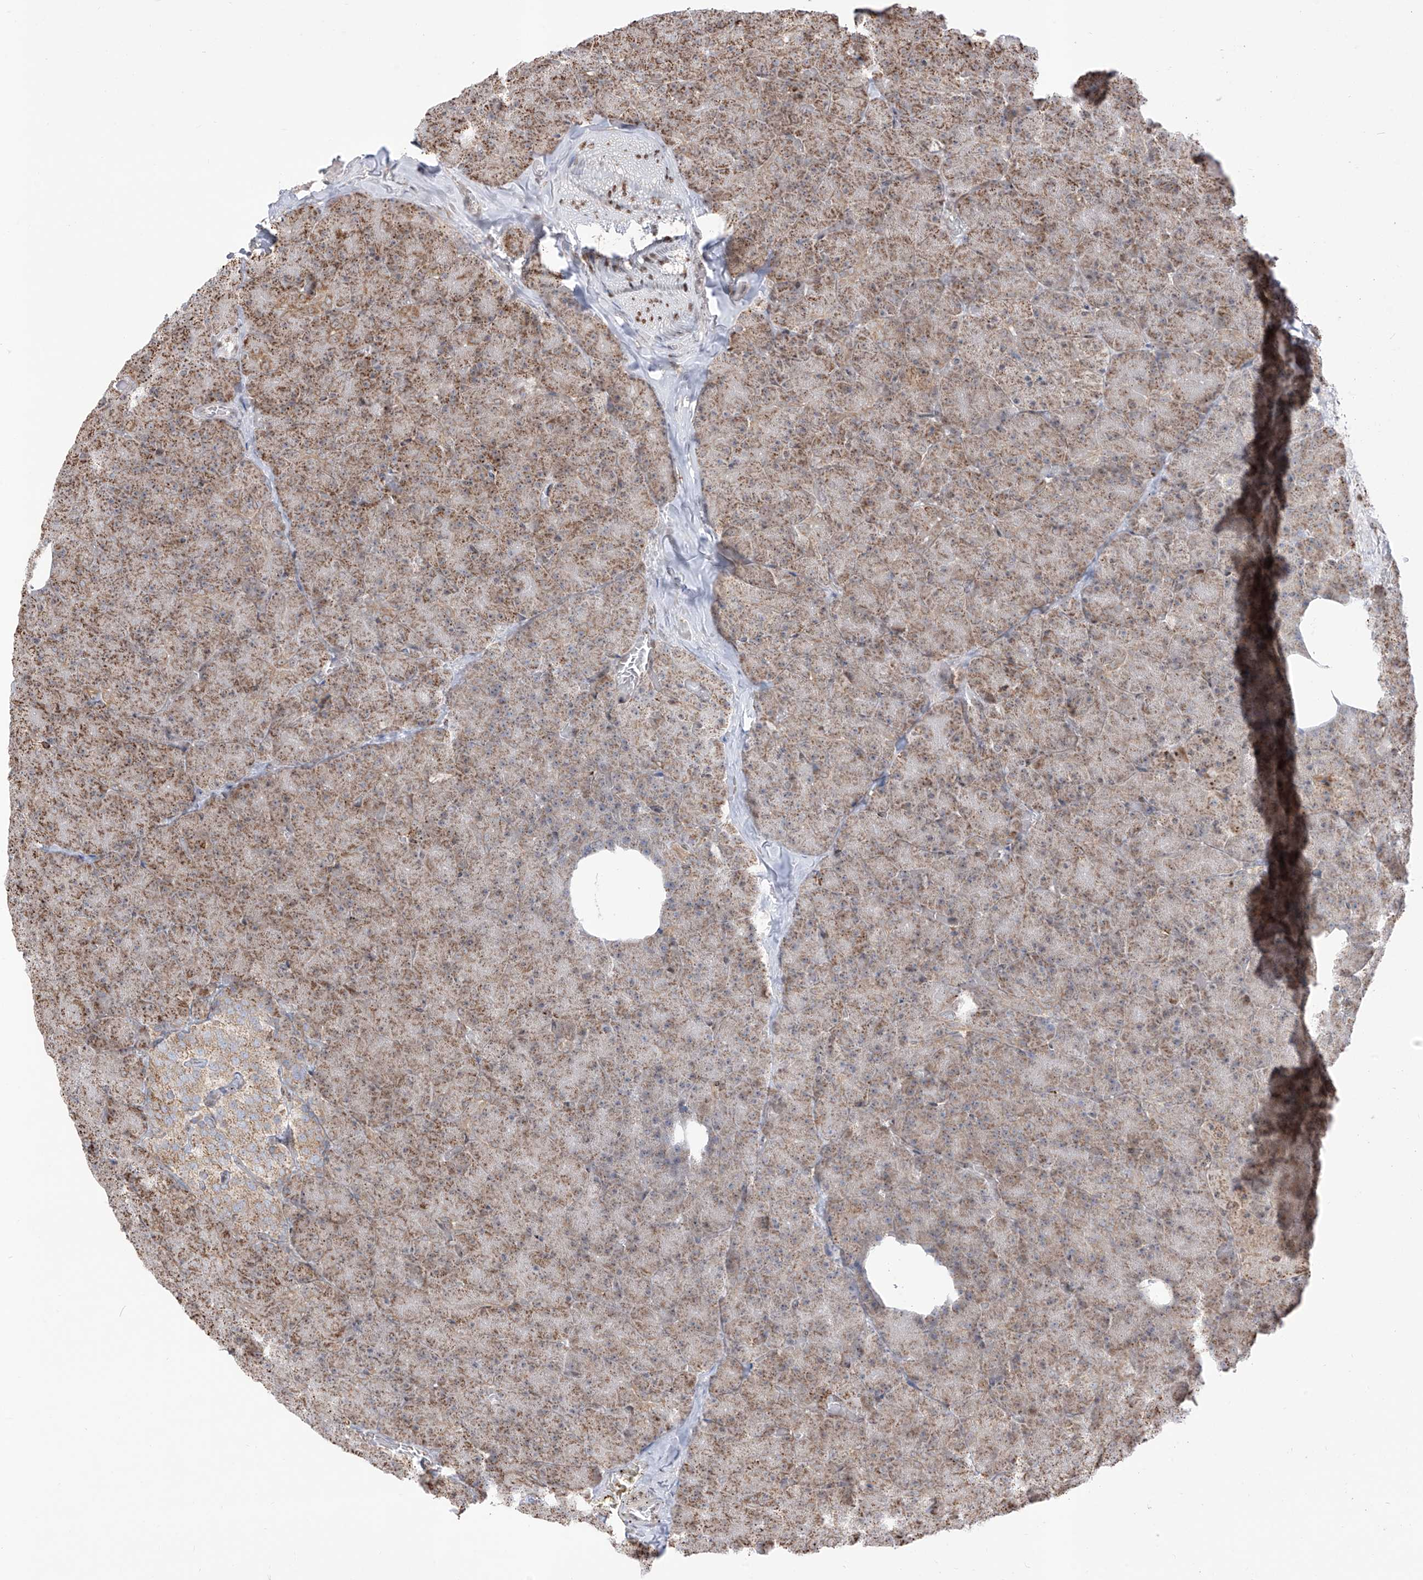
{"staining": {"intensity": "moderate", "quantity": ">75%", "location": "cytoplasmic/membranous"}, "tissue": "pancreas", "cell_type": "Exocrine glandular cells", "image_type": "normal", "snomed": [{"axis": "morphology", "description": "Normal tissue, NOS"}, {"axis": "morphology", "description": "Carcinoid, malignant, NOS"}, {"axis": "topography", "description": "Pancreas"}], "caption": "Brown immunohistochemical staining in benign pancreas exhibits moderate cytoplasmic/membranous staining in about >75% of exocrine glandular cells.", "gene": "ZBTB8A", "patient": {"sex": "female", "age": 35}}